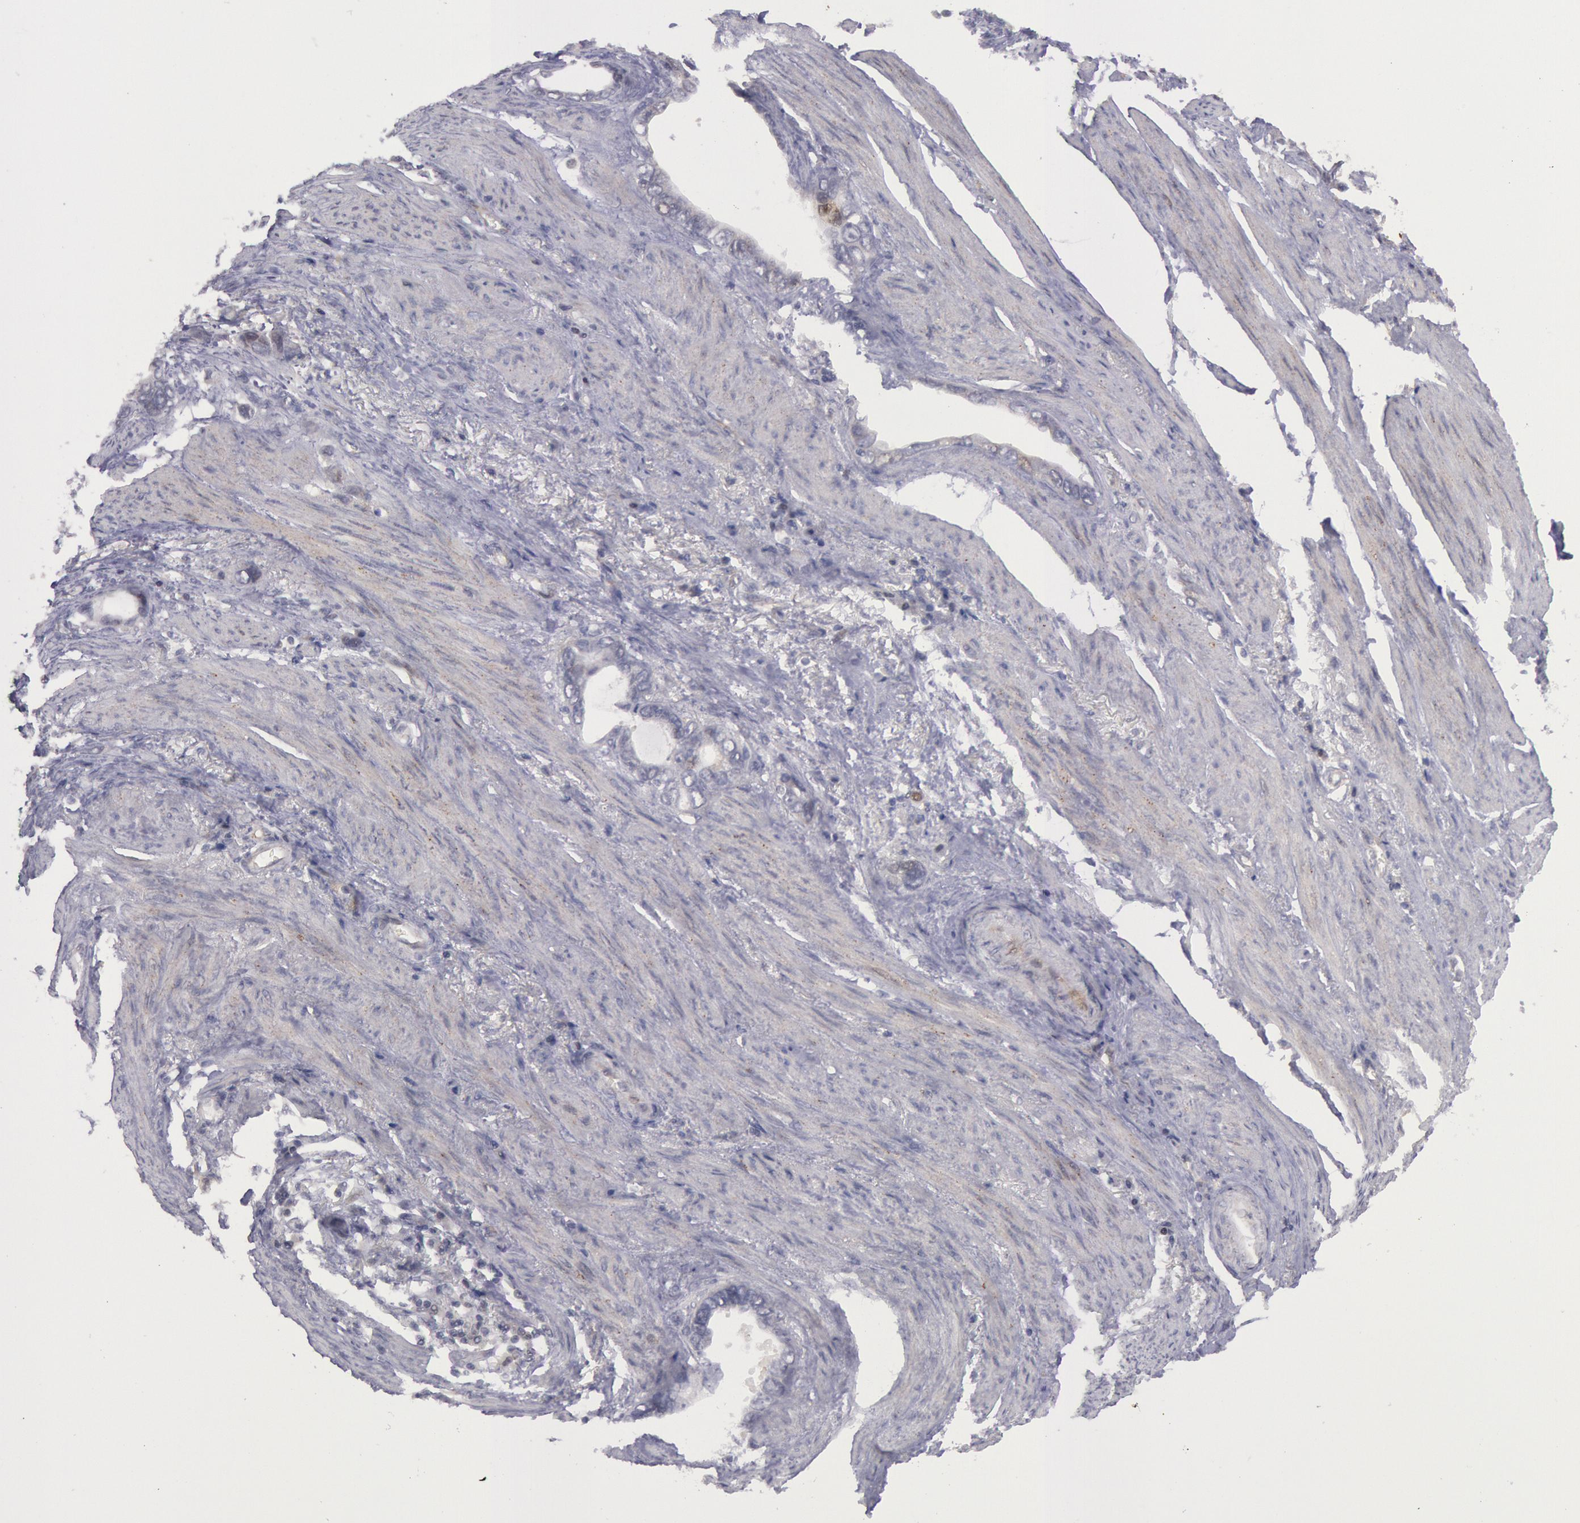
{"staining": {"intensity": "negative", "quantity": "none", "location": "none"}, "tissue": "stomach cancer", "cell_type": "Tumor cells", "image_type": "cancer", "snomed": [{"axis": "morphology", "description": "Adenocarcinoma, NOS"}, {"axis": "topography", "description": "Stomach"}], "caption": "This is an IHC histopathology image of human stomach cancer. There is no expression in tumor cells.", "gene": "TRIB2", "patient": {"sex": "male", "age": 78}}